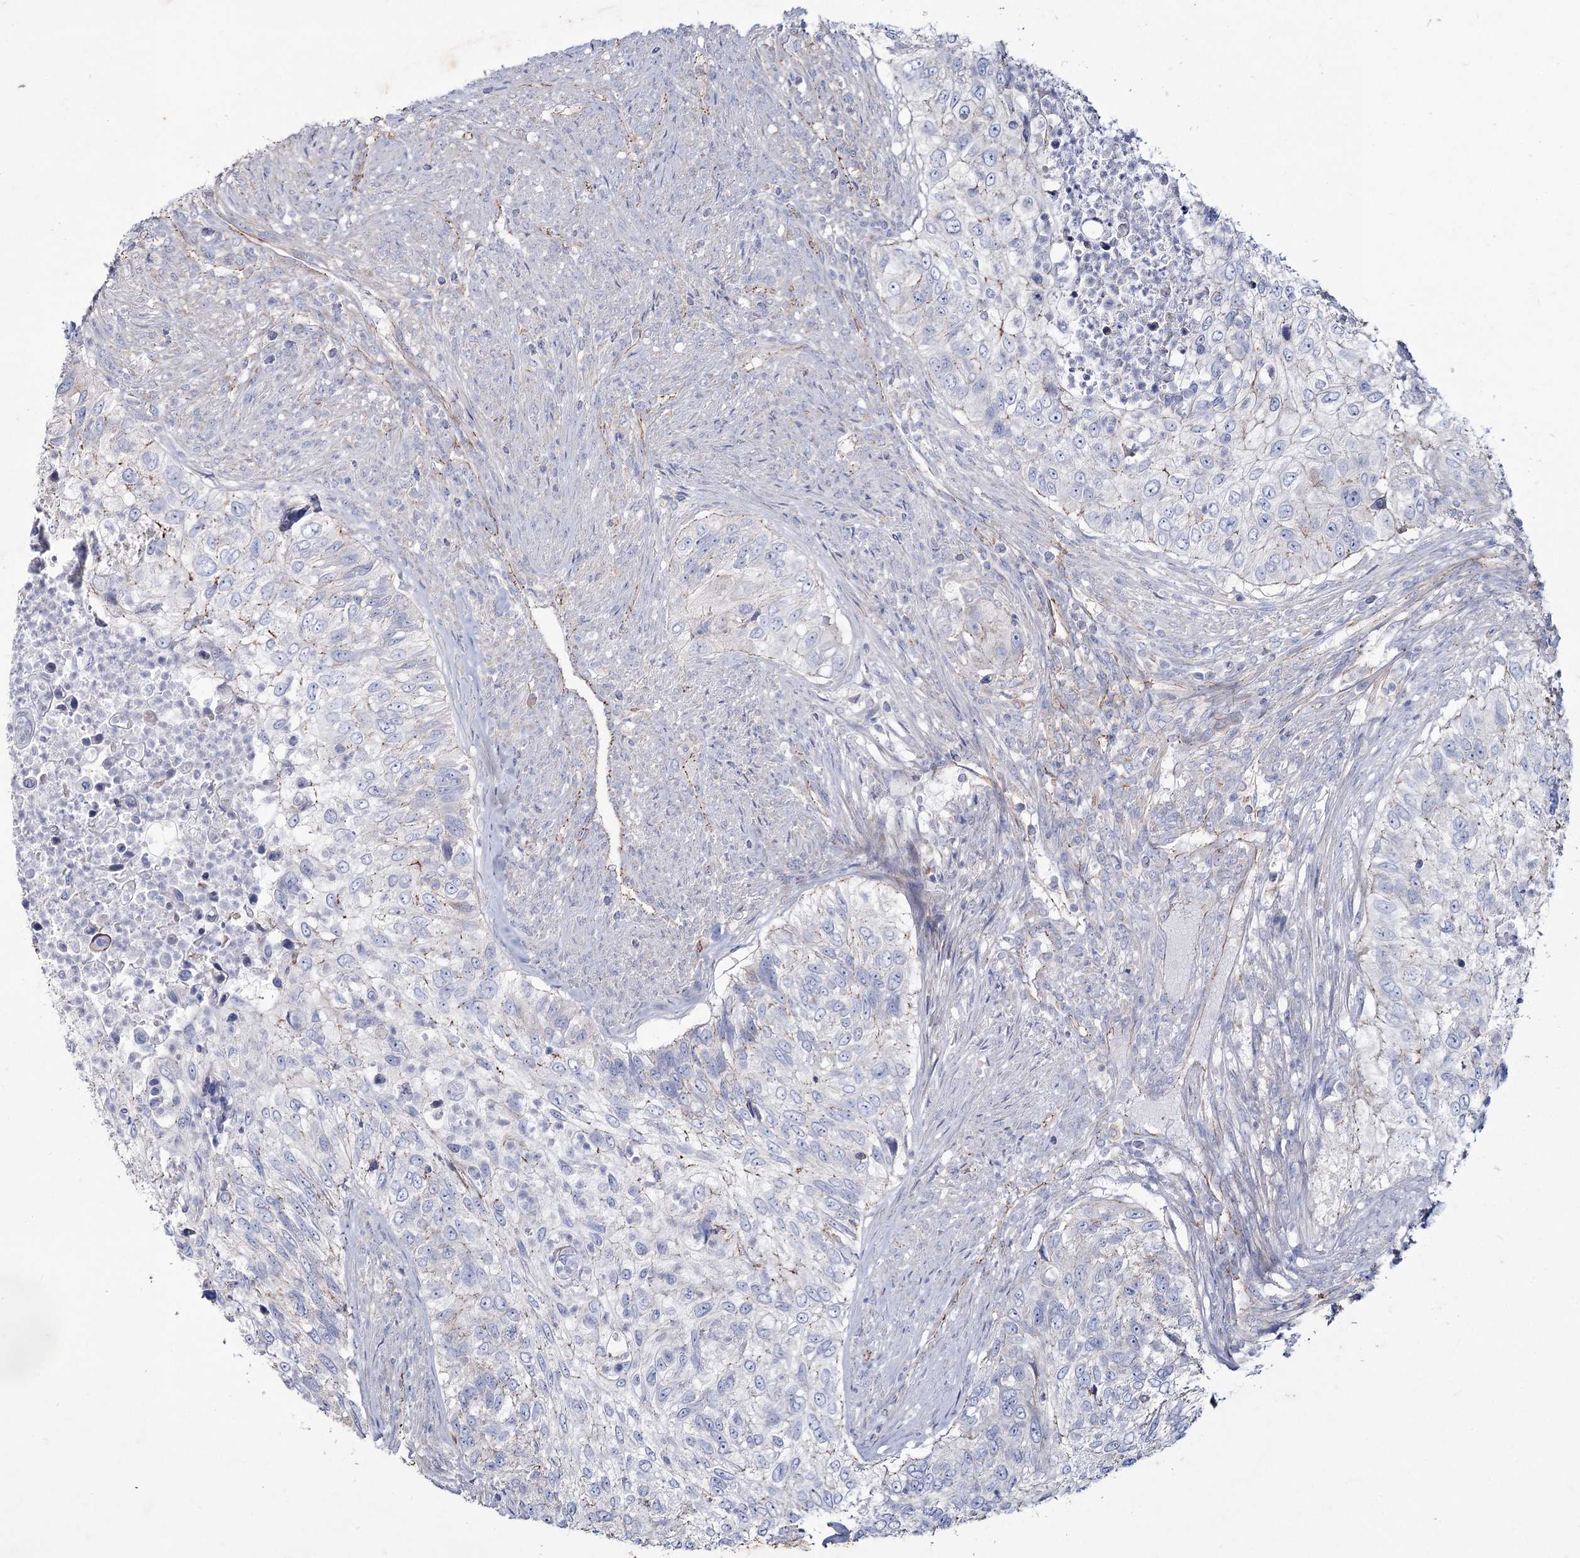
{"staining": {"intensity": "negative", "quantity": "none", "location": "none"}, "tissue": "urothelial cancer", "cell_type": "Tumor cells", "image_type": "cancer", "snomed": [{"axis": "morphology", "description": "Urothelial carcinoma, High grade"}, {"axis": "topography", "description": "Urinary bladder"}], "caption": "A histopathology image of urothelial carcinoma (high-grade) stained for a protein reveals no brown staining in tumor cells.", "gene": "LDLRAD3", "patient": {"sex": "female", "age": 60}}